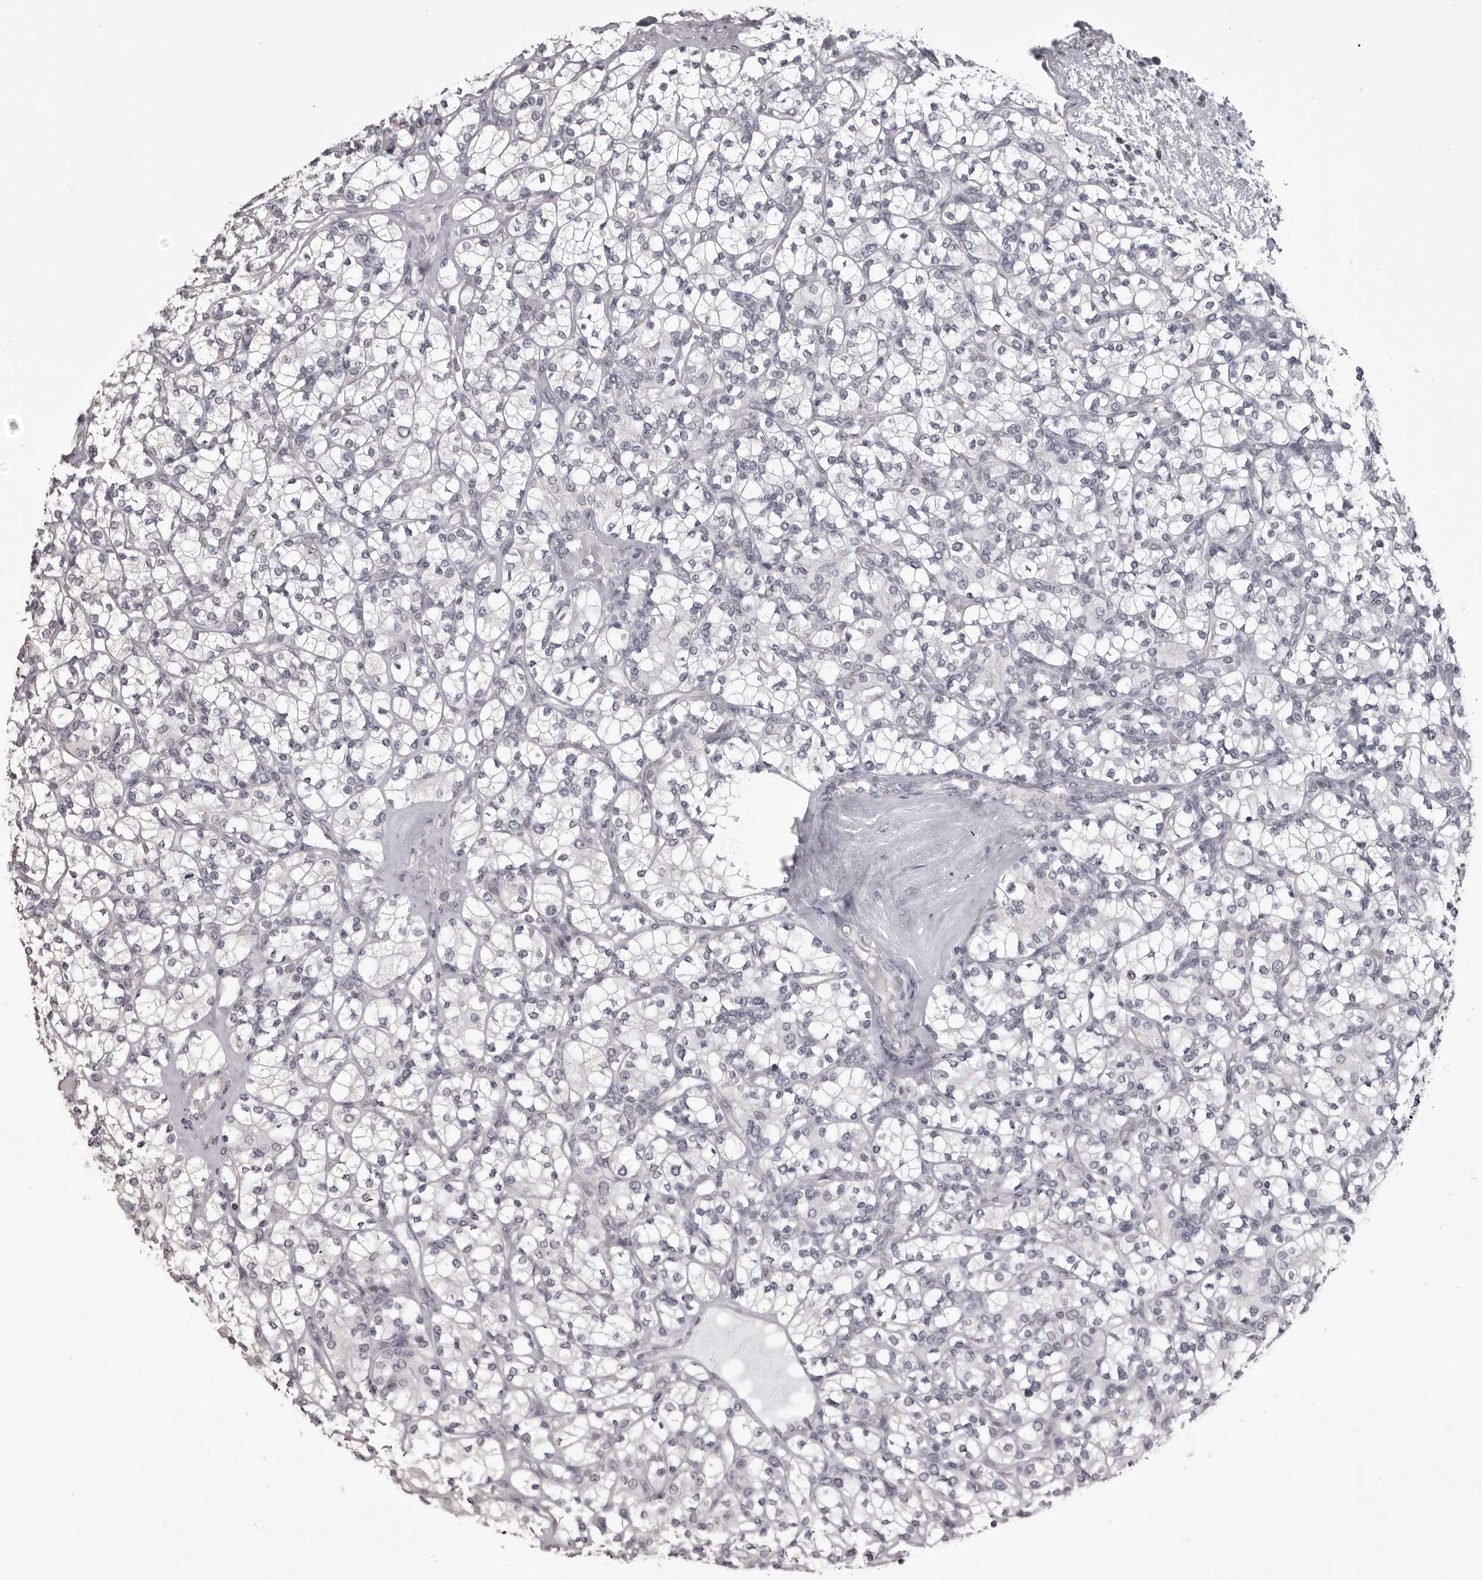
{"staining": {"intensity": "negative", "quantity": "none", "location": "none"}, "tissue": "renal cancer", "cell_type": "Tumor cells", "image_type": "cancer", "snomed": [{"axis": "morphology", "description": "Adenocarcinoma, NOS"}, {"axis": "topography", "description": "Kidney"}], "caption": "Photomicrograph shows no protein staining in tumor cells of renal adenocarcinoma tissue.", "gene": "GPN2", "patient": {"sex": "male", "age": 77}}